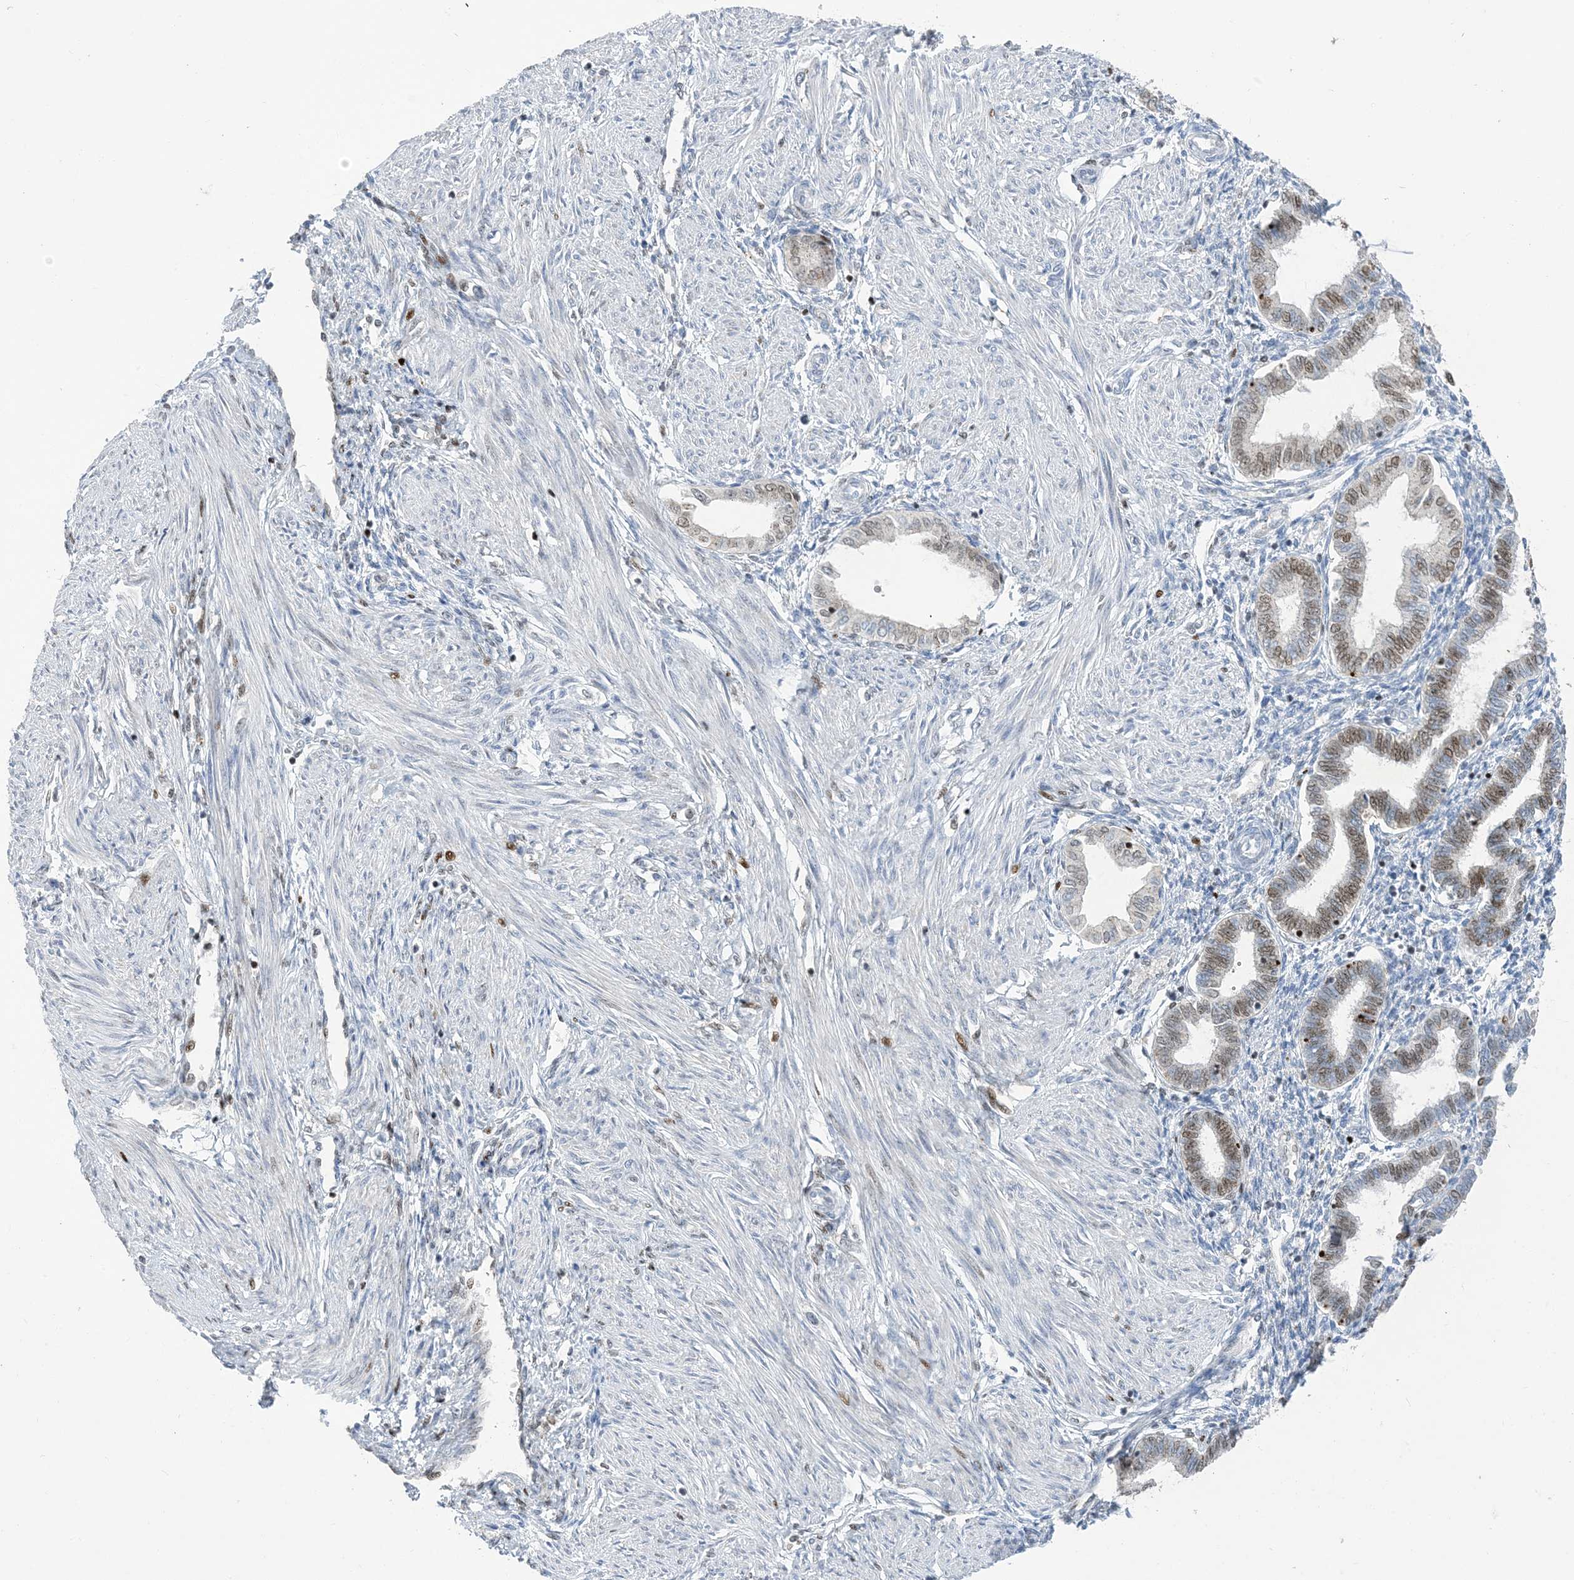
{"staining": {"intensity": "moderate", "quantity": "<25%", "location": "nuclear"}, "tissue": "endometrium", "cell_type": "Cells in endometrial stroma", "image_type": "normal", "snomed": [{"axis": "morphology", "description": "Normal tissue, NOS"}, {"axis": "topography", "description": "Endometrium"}], "caption": "Moderate nuclear protein expression is identified in approximately <25% of cells in endometrial stroma in endometrium.", "gene": "SLC25A53", "patient": {"sex": "female", "age": 53}}